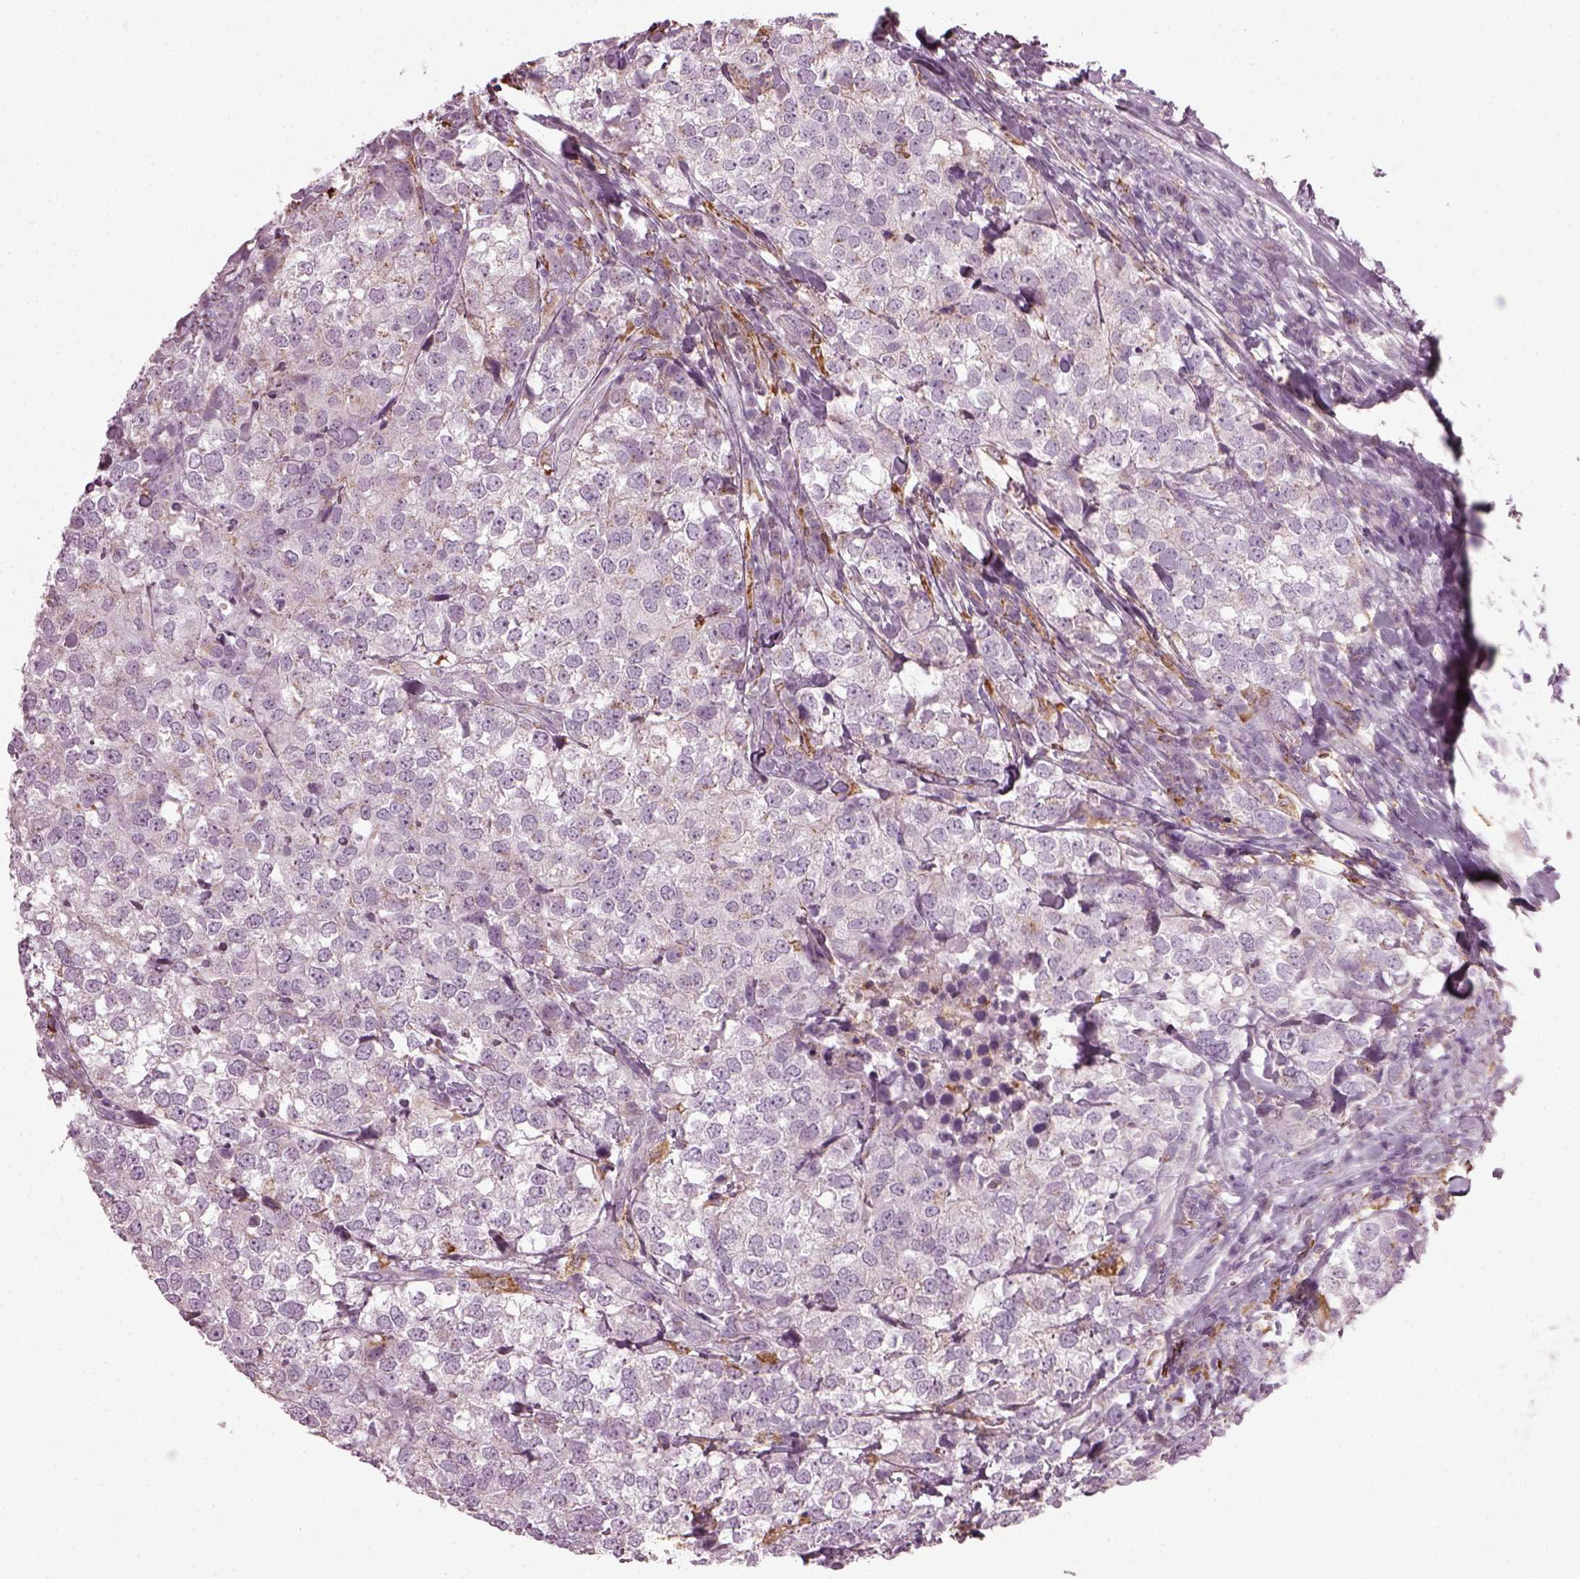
{"staining": {"intensity": "negative", "quantity": "none", "location": "none"}, "tissue": "breast cancer", "cell_type": "Tumor cells", "image_type": "cancer", "snomed": [{"axis": "morphology", "description": "Duct carcinoma"}, {"axis": "topography", "description": "Breast"}], "caption": "DAB immunohistochemical staining of human breast intraductal carcinoma exhibits no significant expression in tumor cells.", "gene": "TMEM231", "patient": {"sex": "female", "age": 30}}